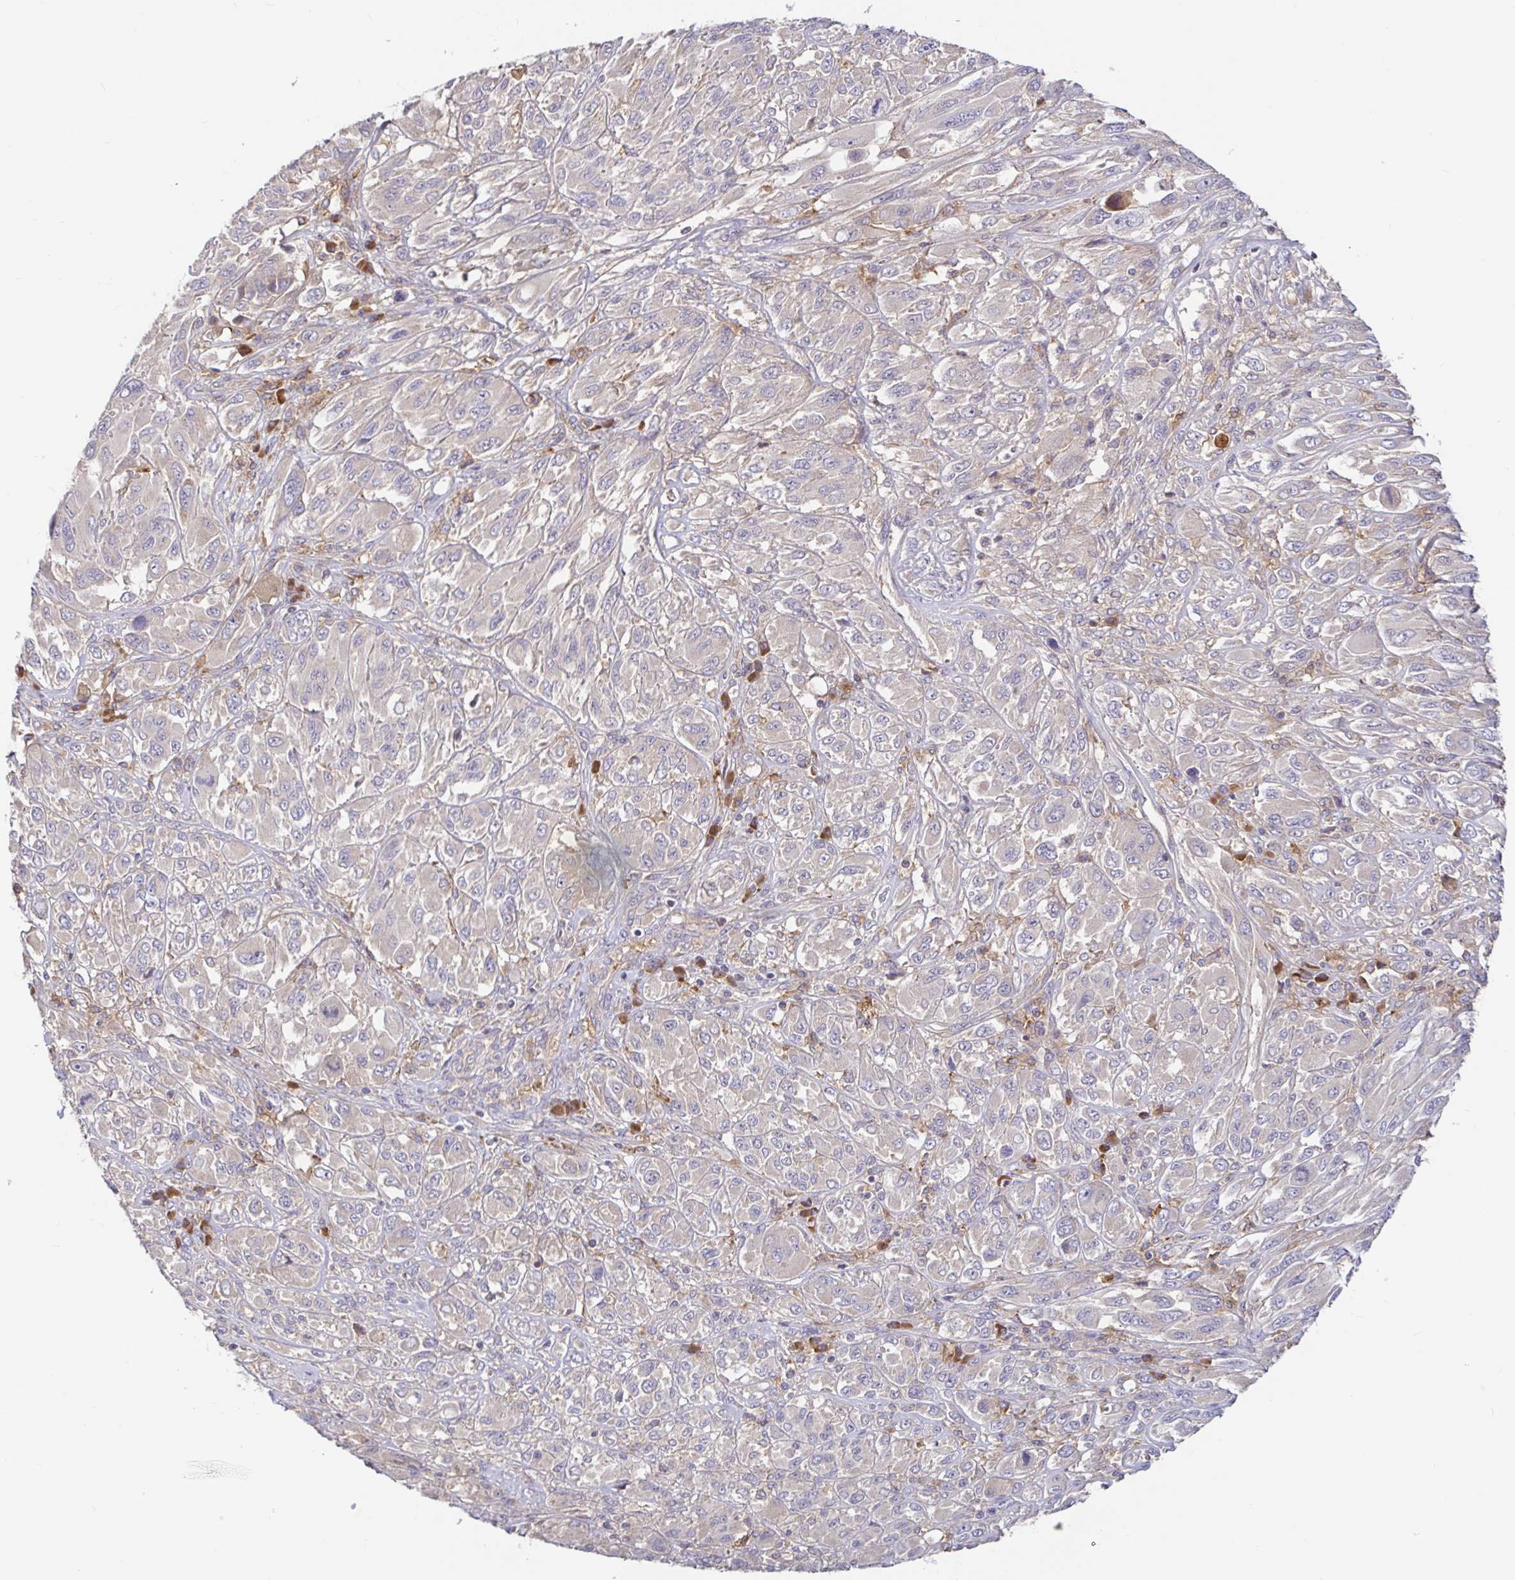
{"staining": {"intensity": "negative", "quantity": "none", "location": "none"}, "tissue": "melanoma", "cell_type": "Tumor cells", "image_type": "cancer", "snomed": [{"axis": "morphology", "description": "Malignant melanoma, NOS"}, {"axis": "topography", "description": "Skin"}], "caption": "Immunohistochemistry (IHC) photomicrograph of neoplastic tissue: malignant melanoma stained with DAB reveals no significant protein expression in tumor cells.", "gene": "LARP1", "patient": {"sex": "female", "age": 91}}